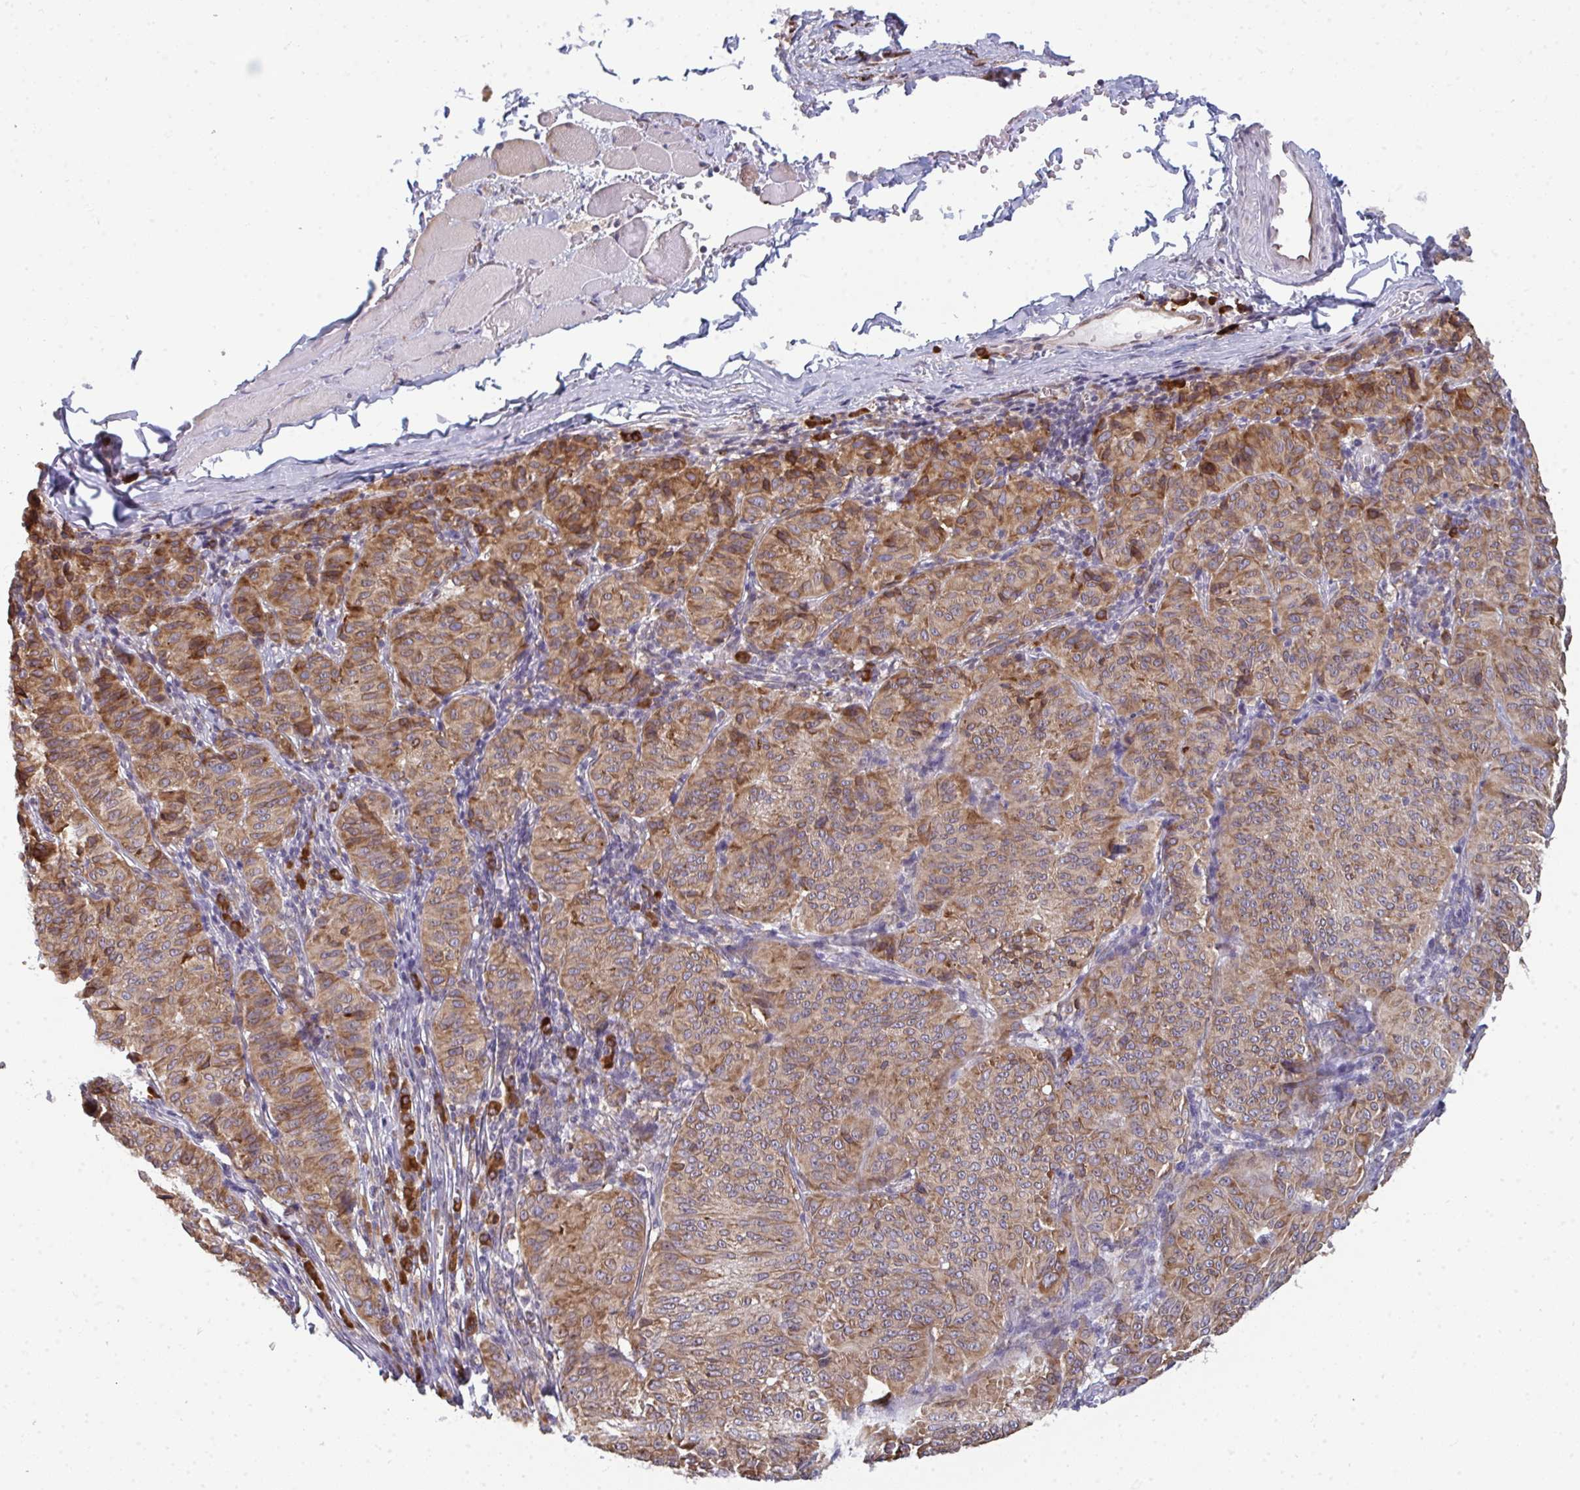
{"staining": {"intensity": "moderate", "quantity": ">75%", "location": "cytoplasmic/membranous"}, "tissue": "melanoma", "cell_type": "Tumor cells", "image_type": "cancer", "snomed": [{"axis": "morphology", "description": "Malignant melanoma, NOS"}, {"axis": "topography", "description": "Skin"}], "caption": "Human melanoma stained with a protein marker demonstrates moderate staining in tumor cells.", "gene": "LYSMD4", "patient": {"sex": "female", "age": 72}}